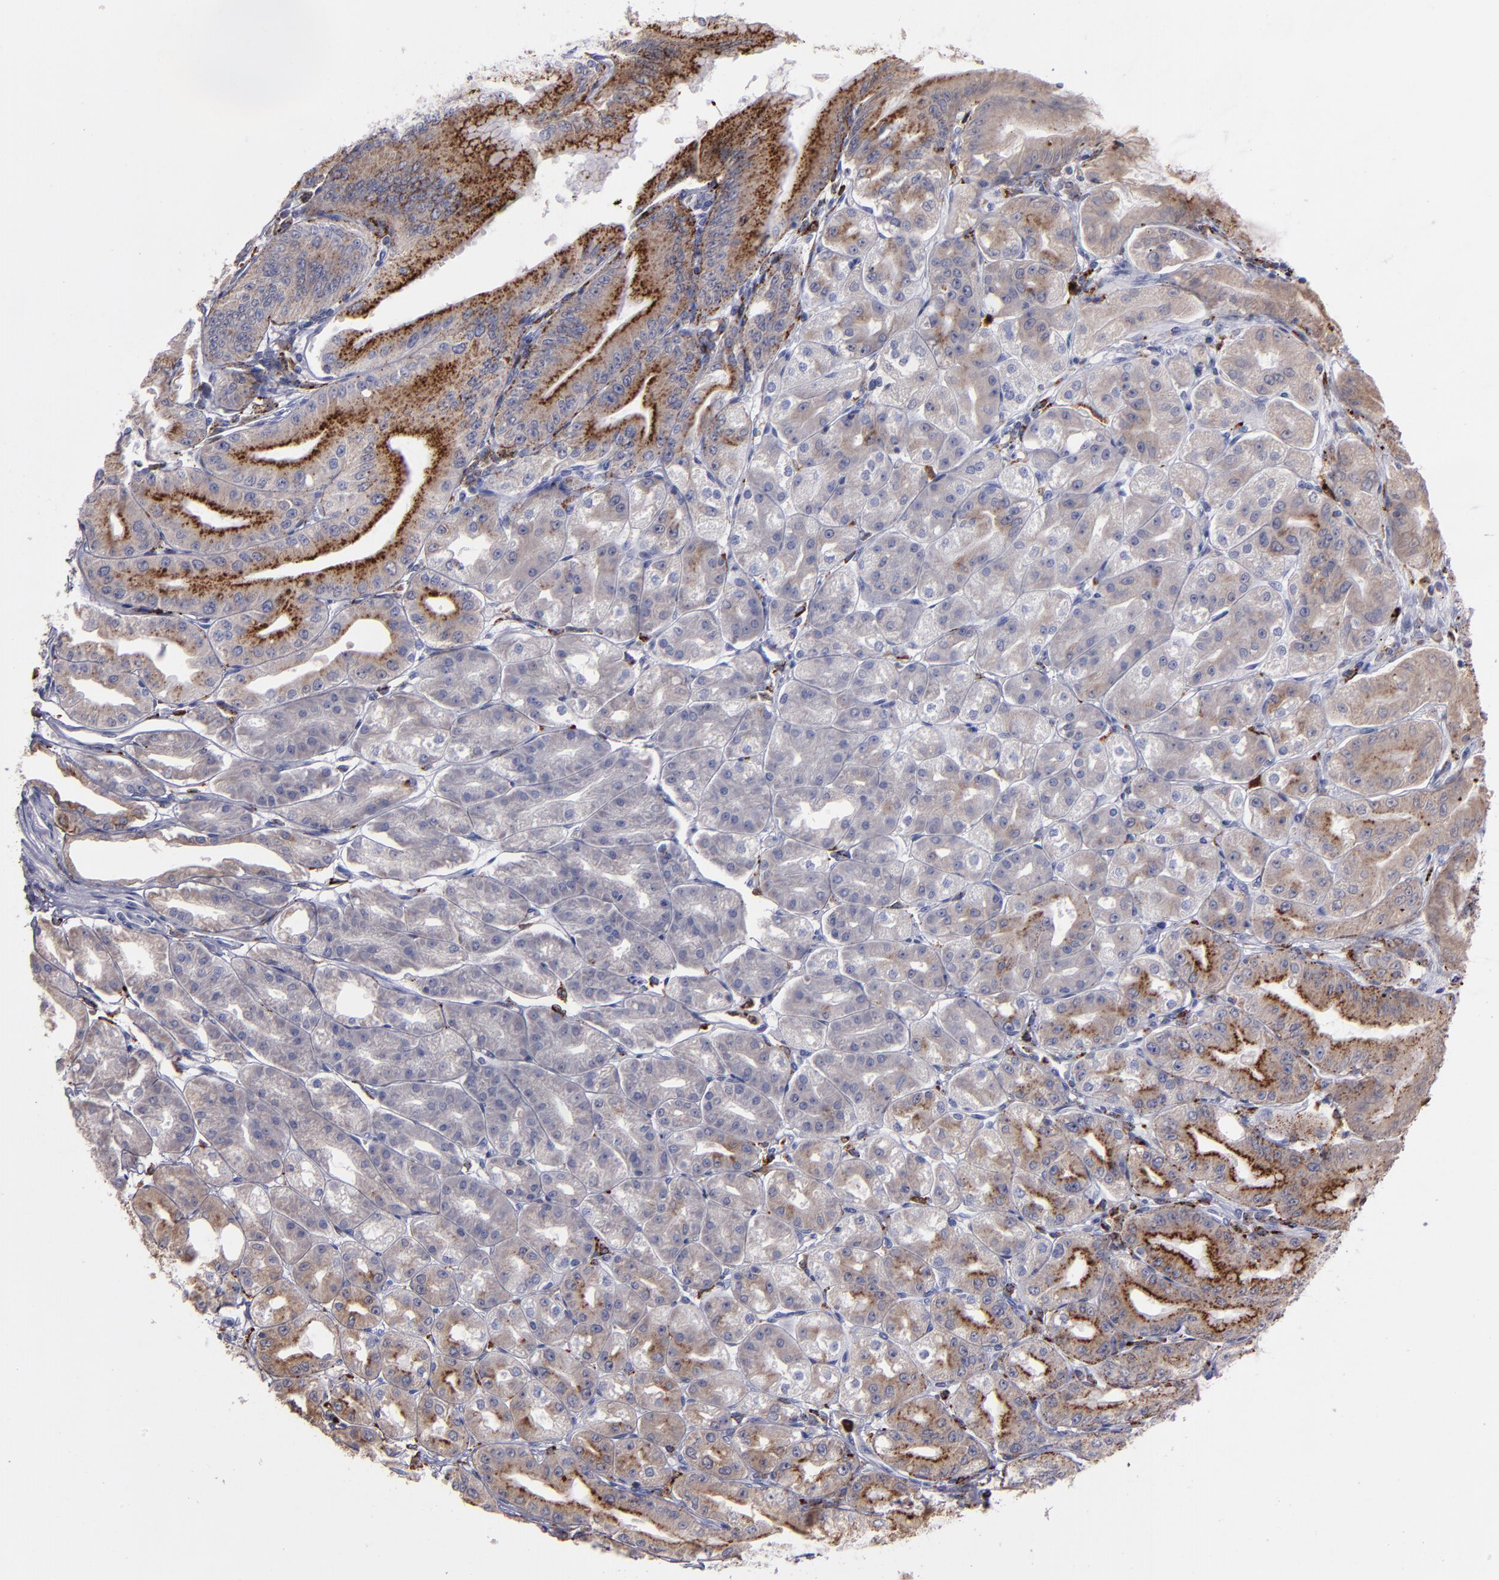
{"staining": {"intensity": "strong", "quantity": ">75%", "location": "cytoplasmic/membranous"}, "tissue": "stomach", "cell_type": "Glandular cells", "image_type": "normal", "snomed": [{"axis": "morphology", "description": "Normal tissue, NOS"}, {"axis": "topography", "description": "Stomach, lower"}], "caption": "Approximately >75% of glandular cells in unremarkable stomach display strong cytoplasmic/membranous protein staining as visualized by brown immunohistochemical staining.", "gene": "CTSS", "patient": {"sex": "male", "age": 71}}